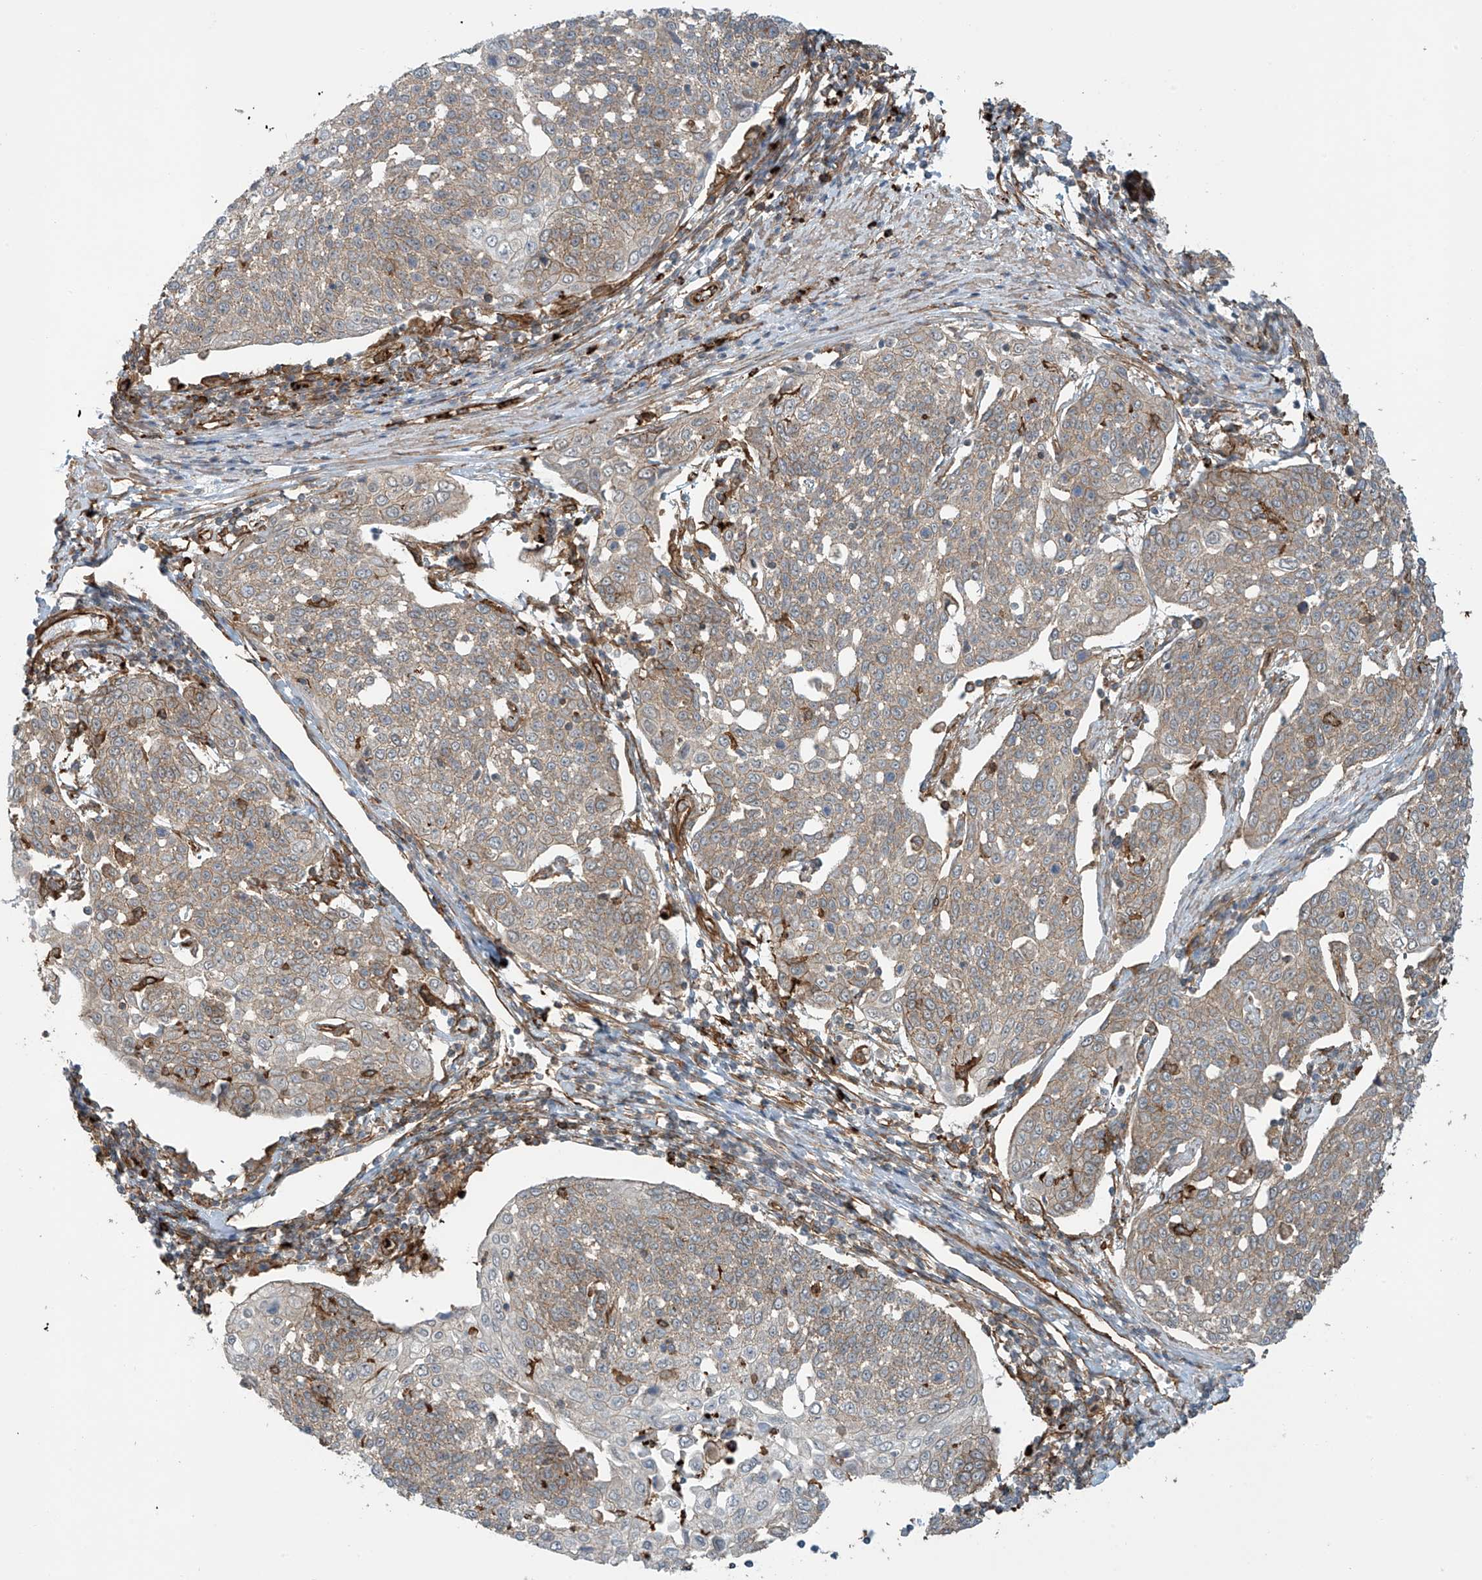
{"staining": {"intensity": "moderate", "quantity": "25%-75%", "location": "cytoplasmic/membranous"}, "tissue": "cervical cancer", "cell_type": "Tumor cells", "image_type": "cancer", "snomed": [{"axis": "morphology", "description": "Squamous cell carcinoma, NOS"}, {"axis": "topography", "description": "Cervix"}], "caption": "This histopathology image exhibits immunohistochemistry (IHC) staining of squamous cell carcinoma (cervical), with medium moderate cytoplasmic/membranous positivity in approximately 25%-75% of tumor cells.", "gene": "SLC9A2", "patient": {"sex": "female", "age": 34}}